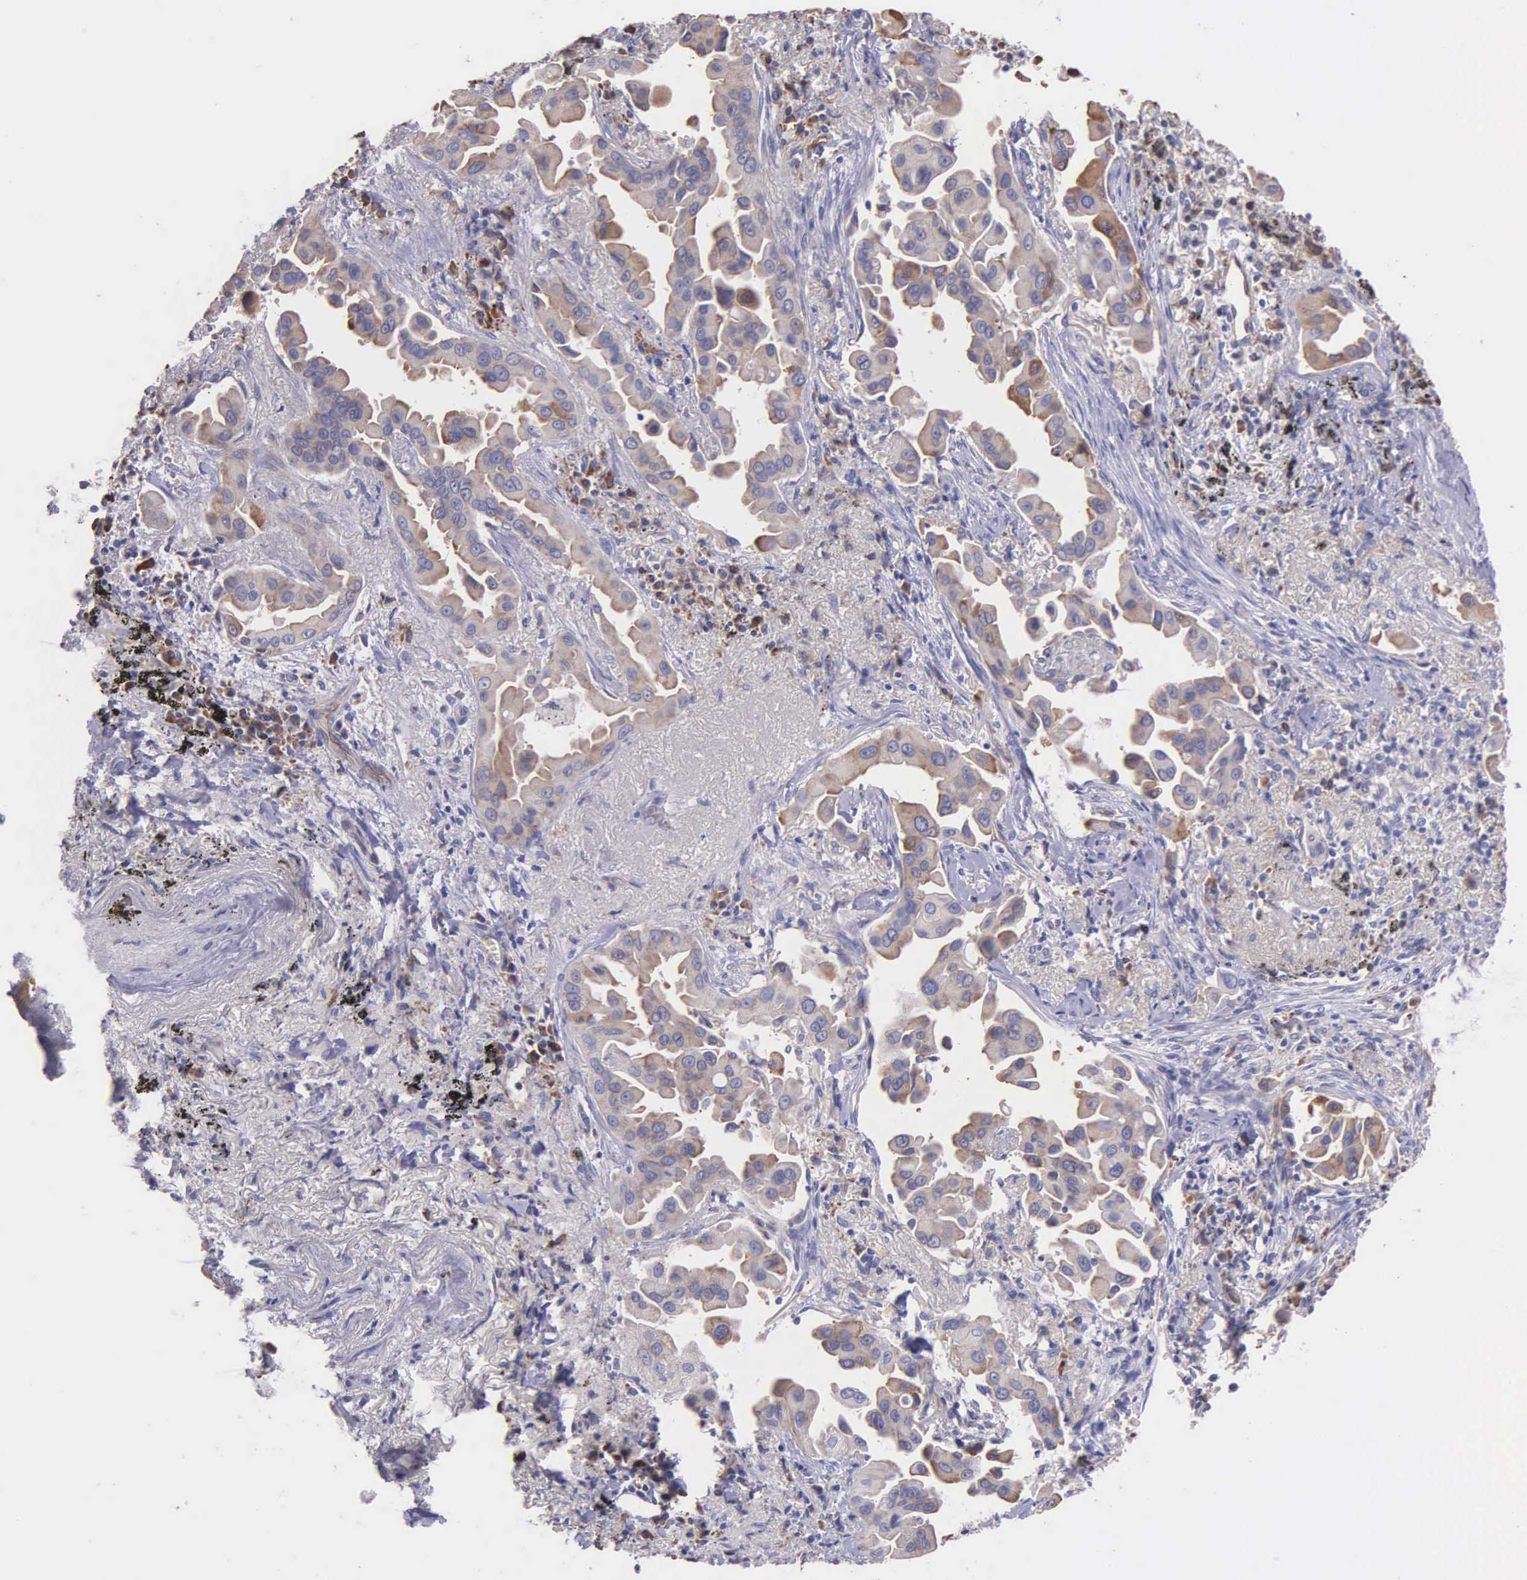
{"staining": {"intensity": "weak", "quantity": ">75%", "location": "cytoplasmic/membranous"}, "tissue": "lung cancer", "cell_type": "Tumor cells", "image_type": "cancer", "snomed": [{"axis": "morphology", "description": "Adenocarcinoma, NOS"}, {"axis": "topography", "description": "Lung"}], "caption": "Brown immunohistochemical staining in human lung adenocarcinoma exhibits weak cytoplasmic/membranous positivity in about >75% of tumor cells.", "gene": "ZC3H12B", "patient": {"sex": "male", "age": 68}}